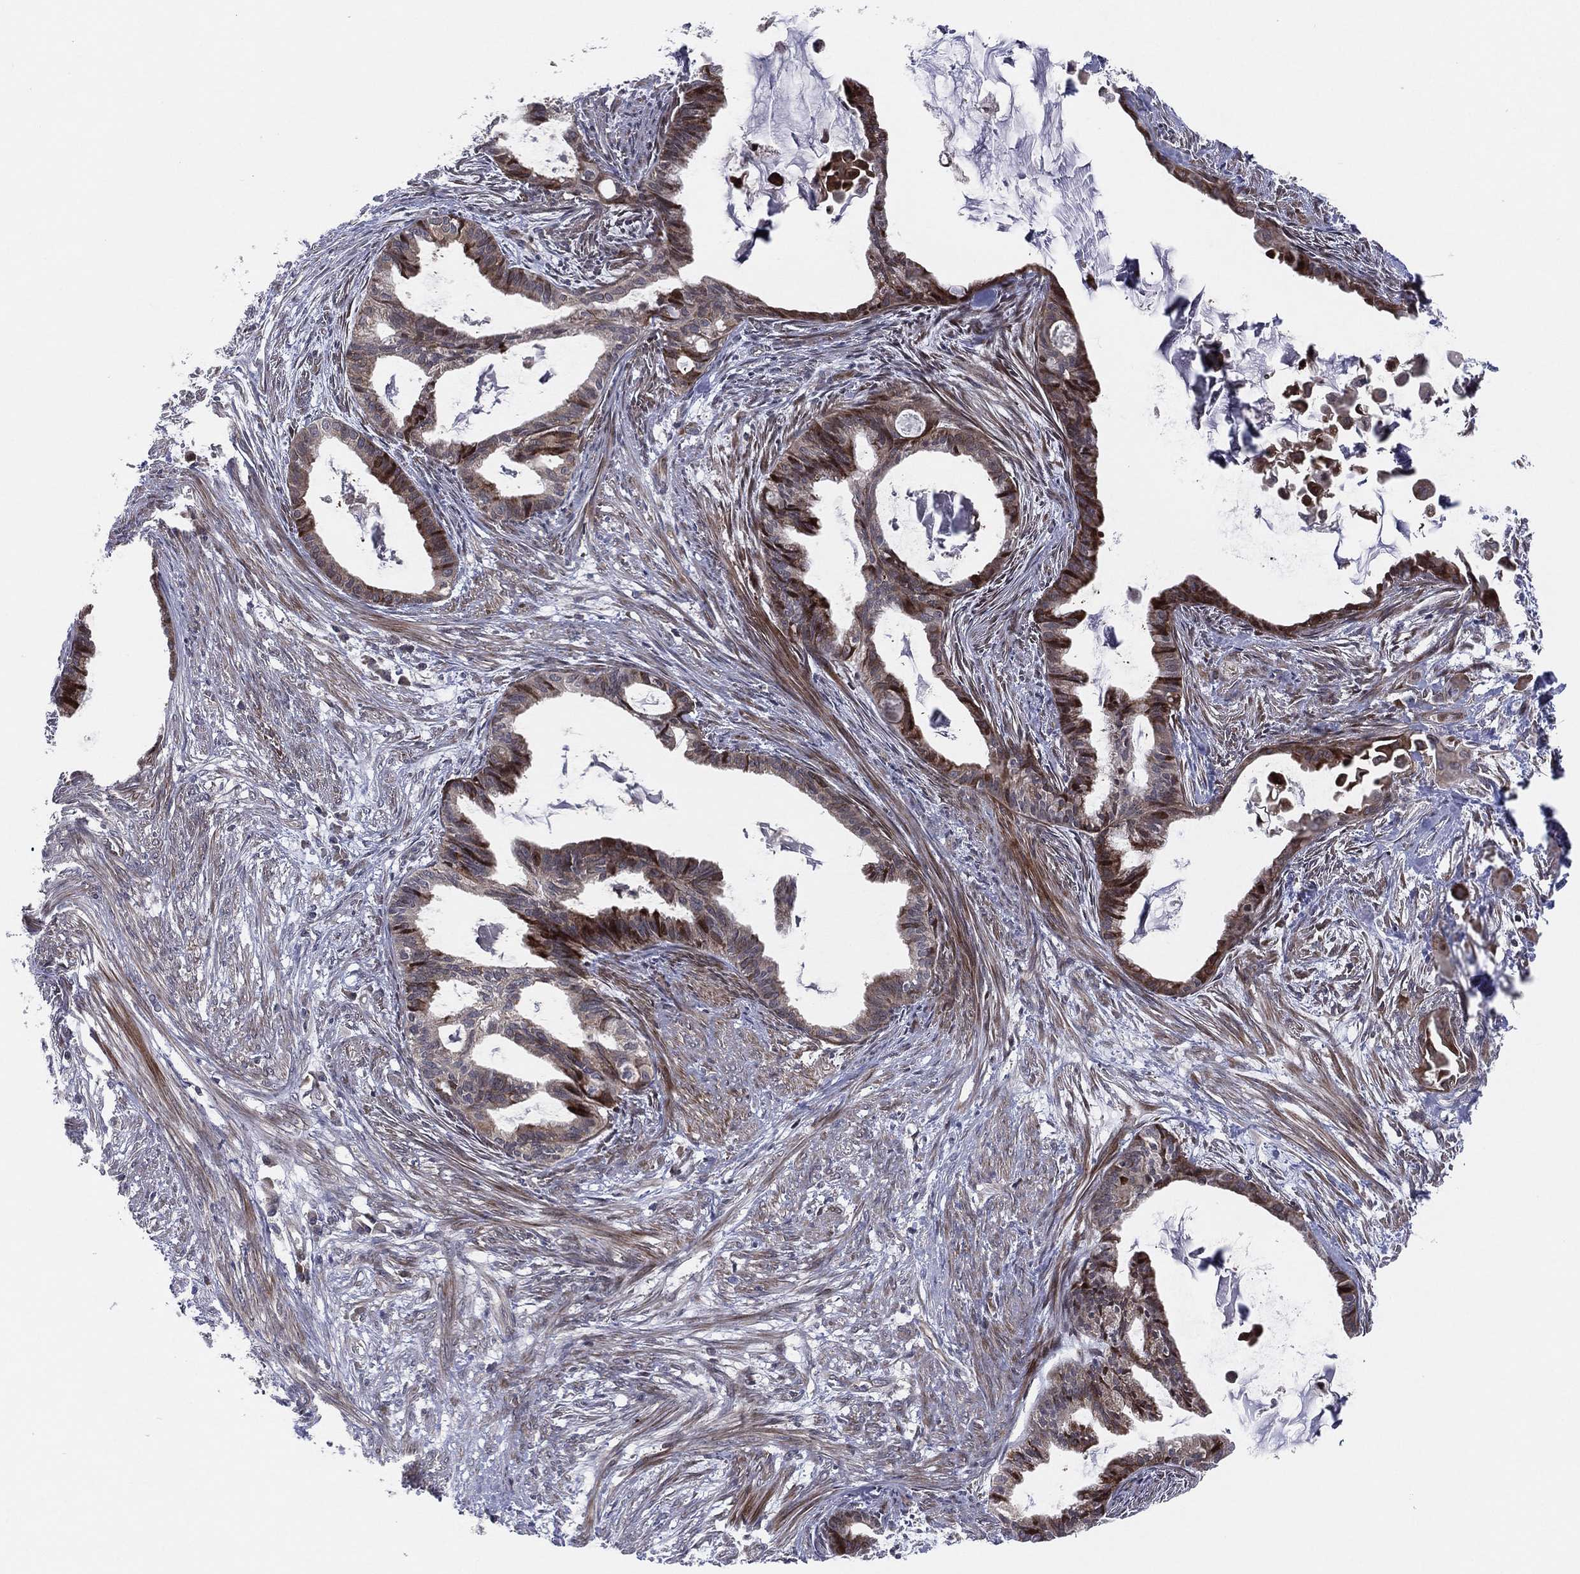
{"staining": {"intensity": "strong", "quantity": "<25%", "location": "cytoplasmic/membranous"}, "tissue": "endometrial cancer", "cell_type": "Tumor cells", "image_type": "cancer", "snomed": [{"axis": "morphology", "description": "Adenocarcinoma, NOS"}, {"axis": "topography", "description": "Endometrium"}], "caption": "DAB immunohistochemical staining of endometrial cancer (adenocarcinoma) reveals strong cytoplasmic/membranous protein expression in approximately <25% of tumor cells. Using DAB (brown) and hematoxylin (blue) stains, captured at high magnification using brightfield microscopy.", "gene": "UTP14A", "patient": {"sex": "female", "age": 86}}